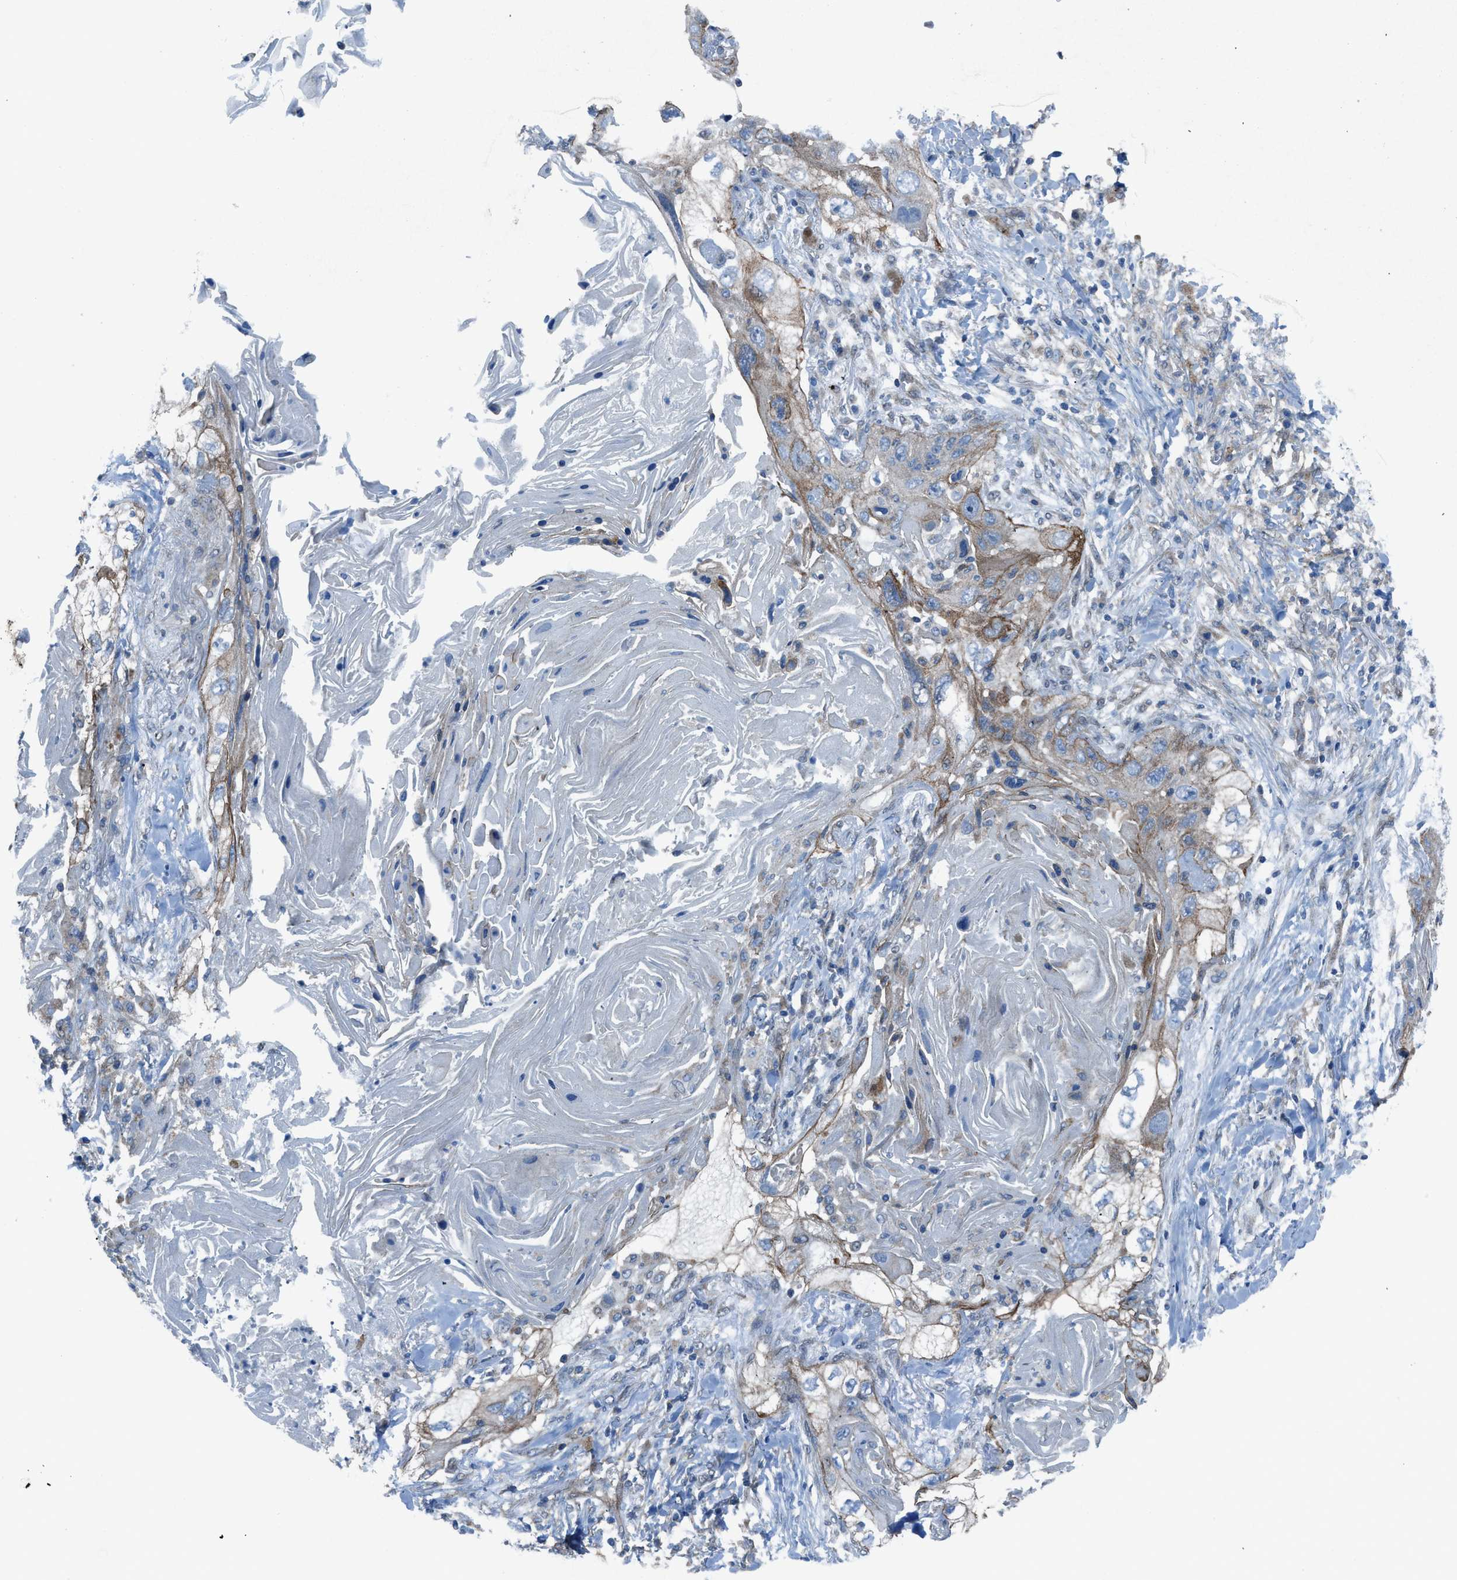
{"staining": {"intensity": "moderate", "quantity": "25%-75%", "location": "cytoplasmic/membranous"}, "tissue": "lung cancer", "cell_type": "Tumor cells", "image_type": "cancer", "snomed": [{"axis": "morphology", "description": "Squamous cell carcinoma, NOS"}, {"axis": "topography", "description": "Lung"}], "caption": "IHC photomicrograph of neoplastic tissue: human squamous cell carcinoma (lung) stained using IHC displays medium levels of moderate protein expression localized specifically in the cytoplasmic/membranous of tumor cells, appearing as a cytoplasmic/membranous brown color.", "gene": "PRKN", "patient": {"sex": "female", "age": 67}}